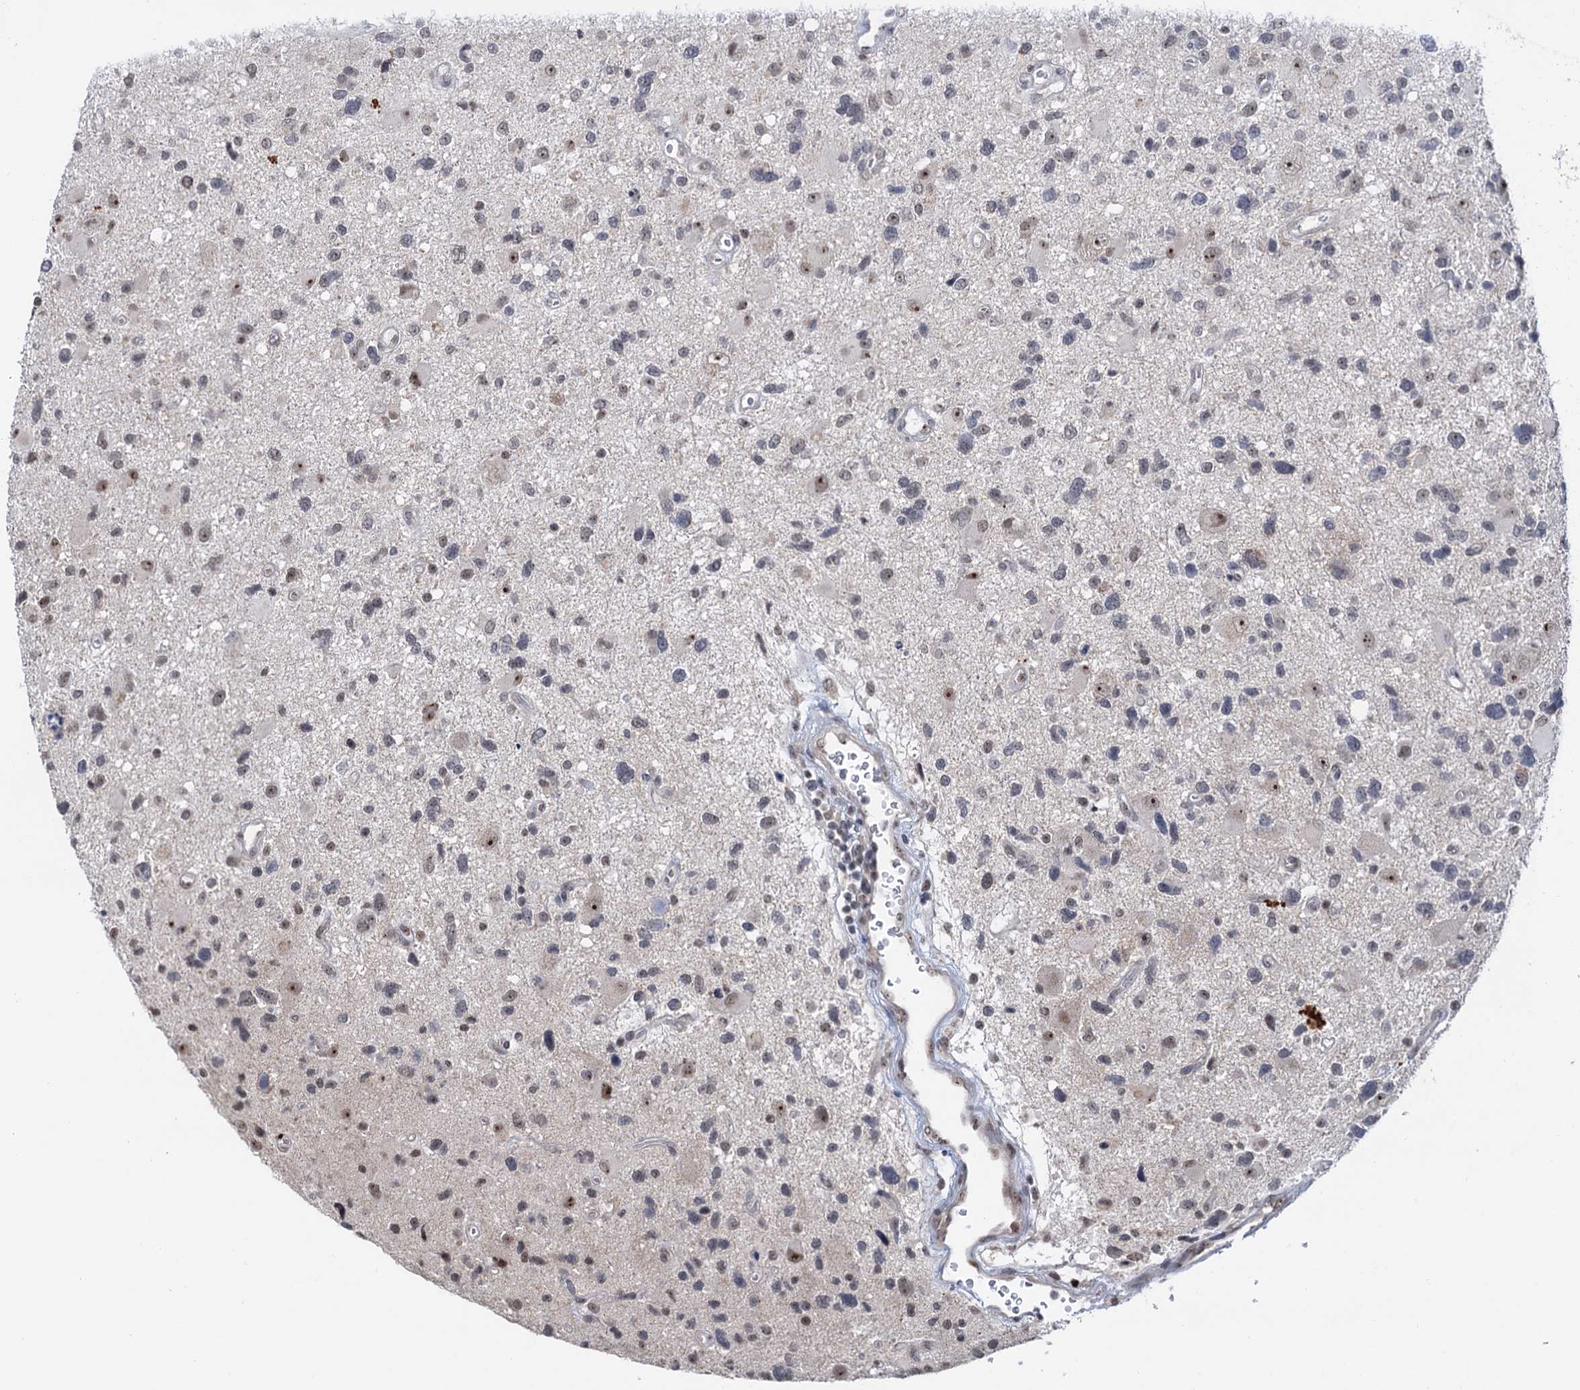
{"staining": {"intensity": "weak", "quantity": "<25%", "location": "nuclear"}, "tissue": "glioma", "cell_type": "Tumor cells", "image_type": "cancer", "snomed": [{"axis": "morphology", "description": "Glioma, malignant, High grade"}, {"axis": "topography", "description": "Brain"}], "caption": "Immunohistochemistry image of malignant glioma (high-grade) stained for a protein (brown), which displays no staining in tumor cells. Nuclei are stained in blue.", "gene": "NAT10", "patient": {"sex": "male", "age": 33}}